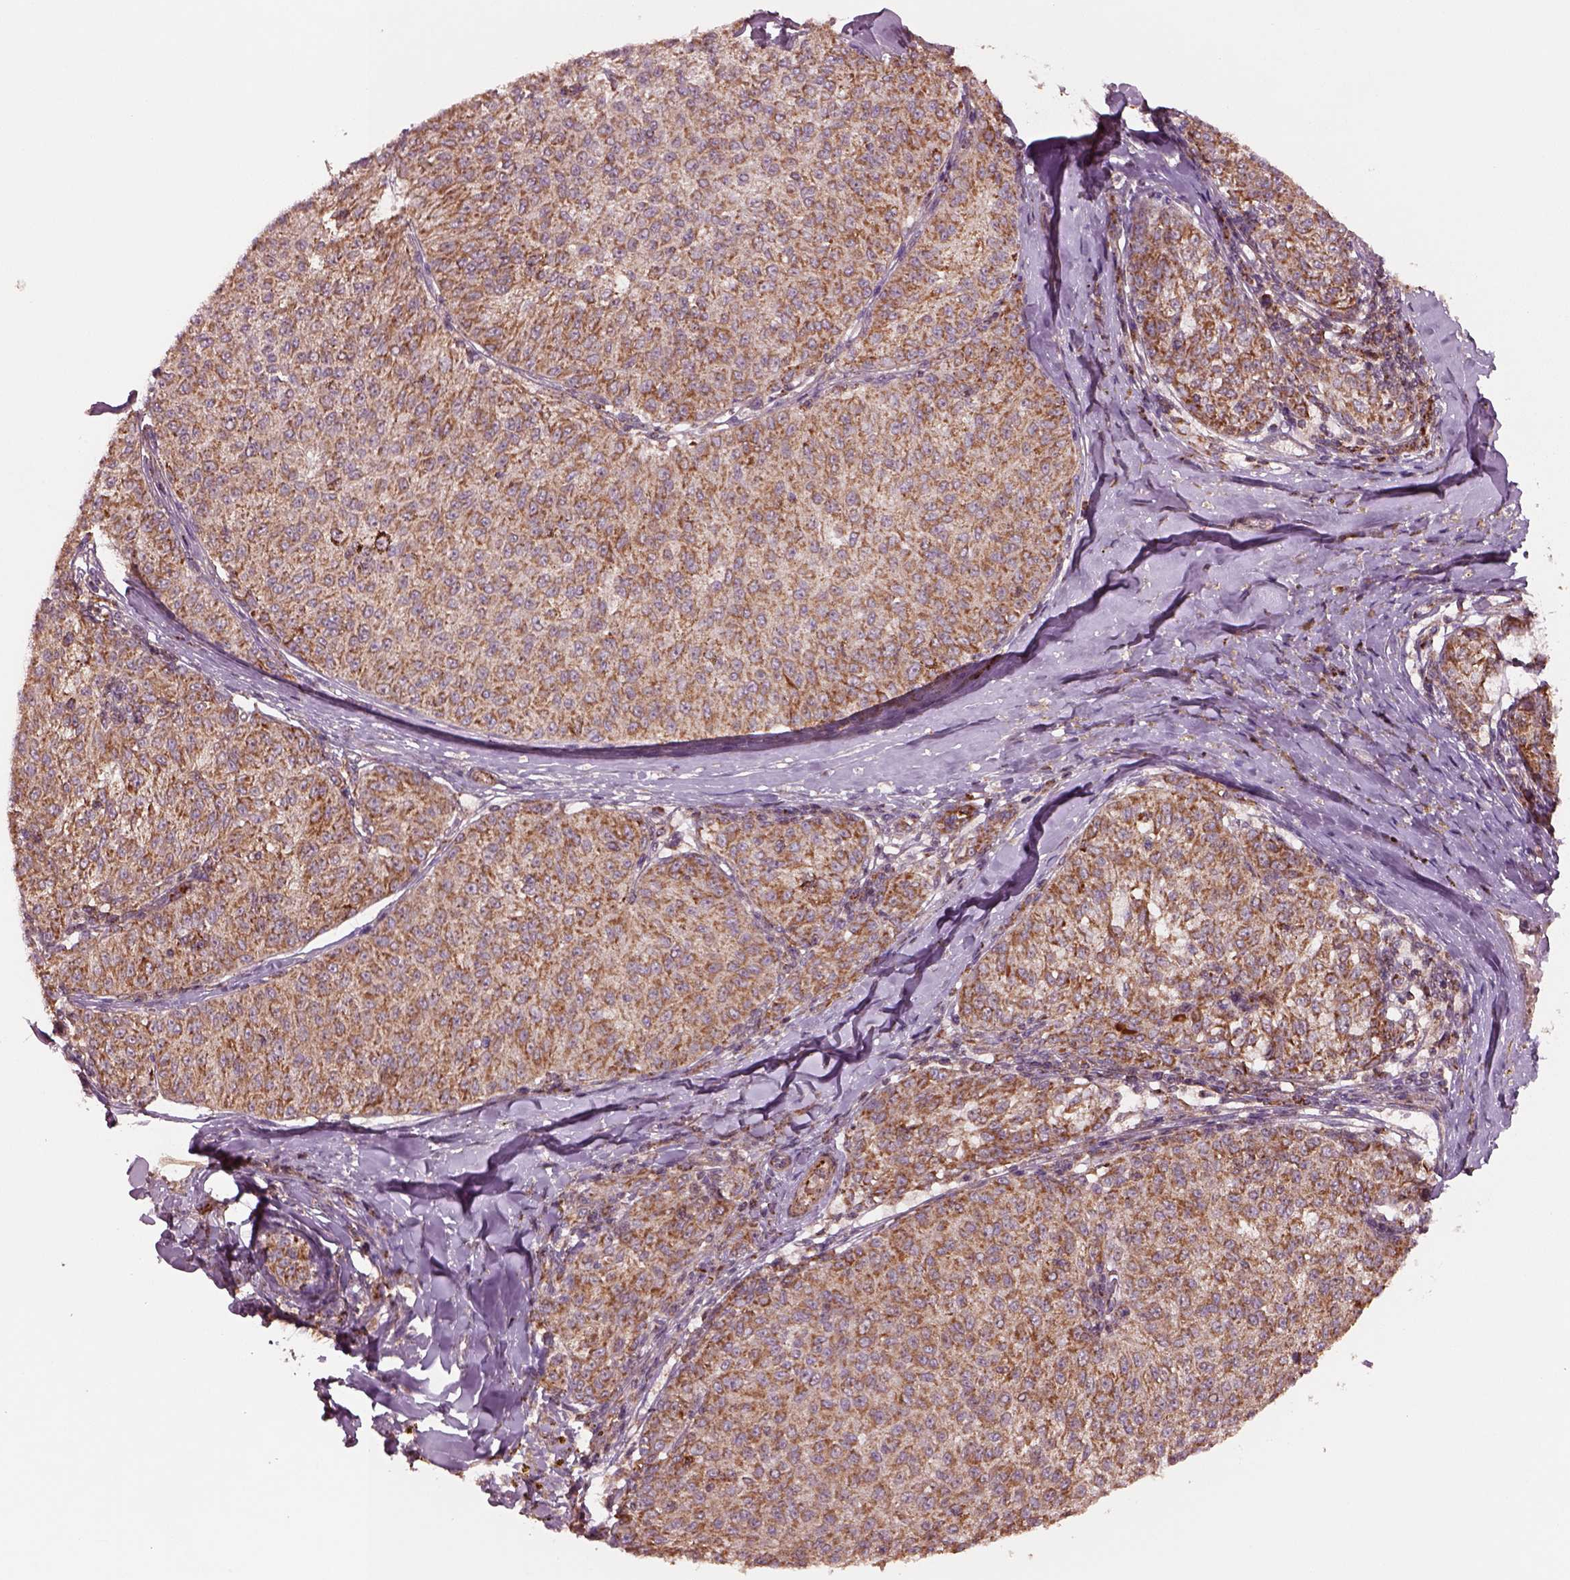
{"staining": {"intensity": "moderate", "quantity": ">75%", "location": "cytoplasmic/membranous"}, "tissue": "melanoma", "cell_type": "Tumor cells", "image_type": "cancer", "snomed": [{"axis": "morphology", "description": "Malignant melanoma, NOS"}, {"axis": "topography", "description": "Skin"}], "caption": "This is an image of immunohistochemistry staining of melanoma, which shows moderate staining in the cytoplasmic/membranous of tumor cells.", "gene": "SLC25A5", "patient": {"sex": "female", "age": 72}}